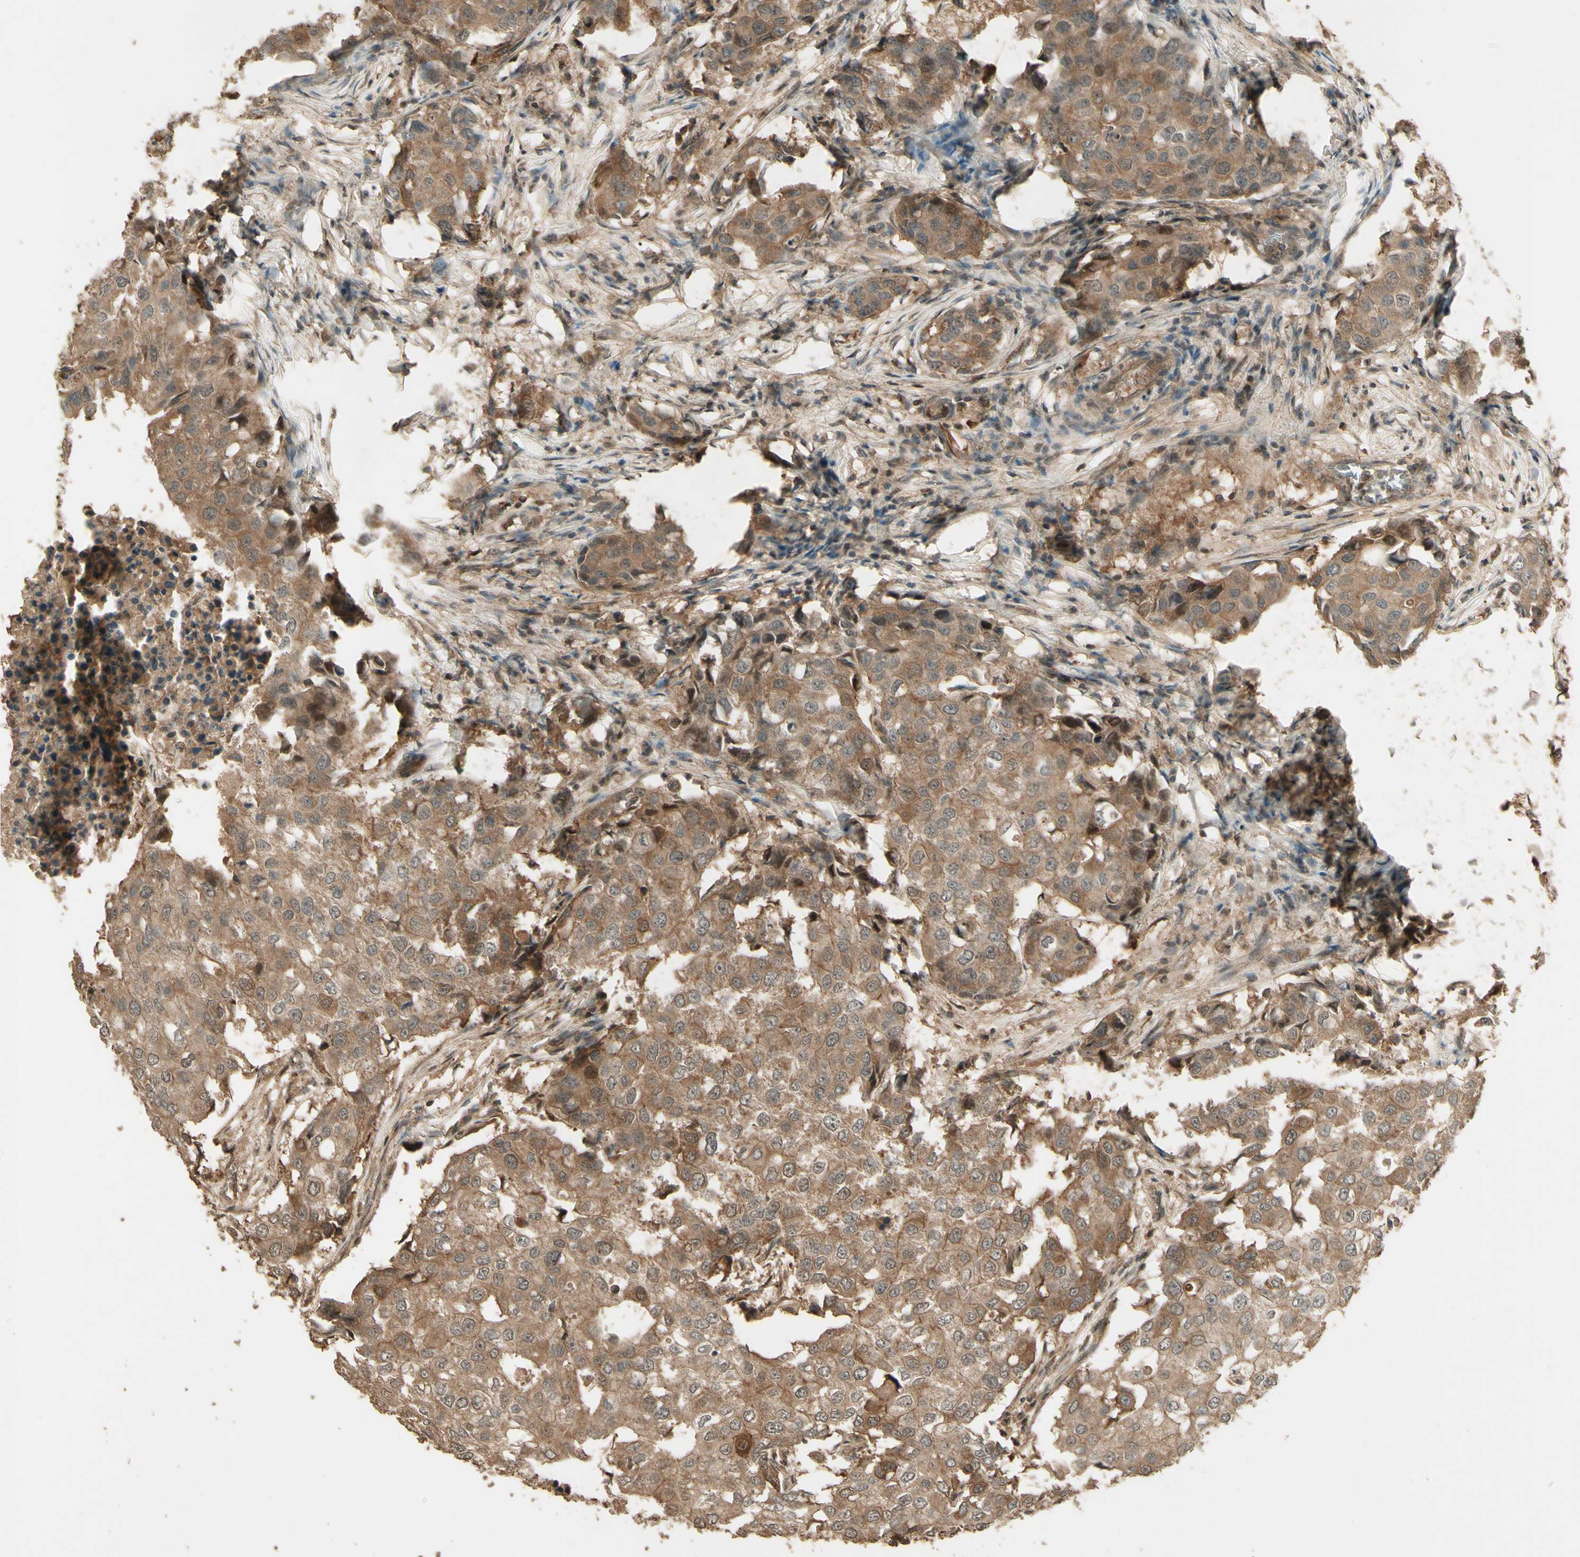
{"staining": {"intensity": "moderate", "quantity": ">75%", "location": "cytoplasmic/membranous"}, "tissue": "breast cancer", "cell_type": "Tumor cells", "image_type": "cancer", "snomed": [{"axis": "morphology", "description": "Duct carcinoma"}, {"axis": "topography", "description": "Breast"}], "caption": "Tumor cells reveal medium levels of moderate cytoplasmic/membranous expression in approximately >75% of cells in human breast cancer (infiltrating ductal carcinoma). The staining was performed using DAB to visualize the protein expression in brown, while the nuclei were stained in blue with hematoxylin (Magnification: 20x).", "gene": "SMAD9", "patient": {"sex": "female", "age": 27}}